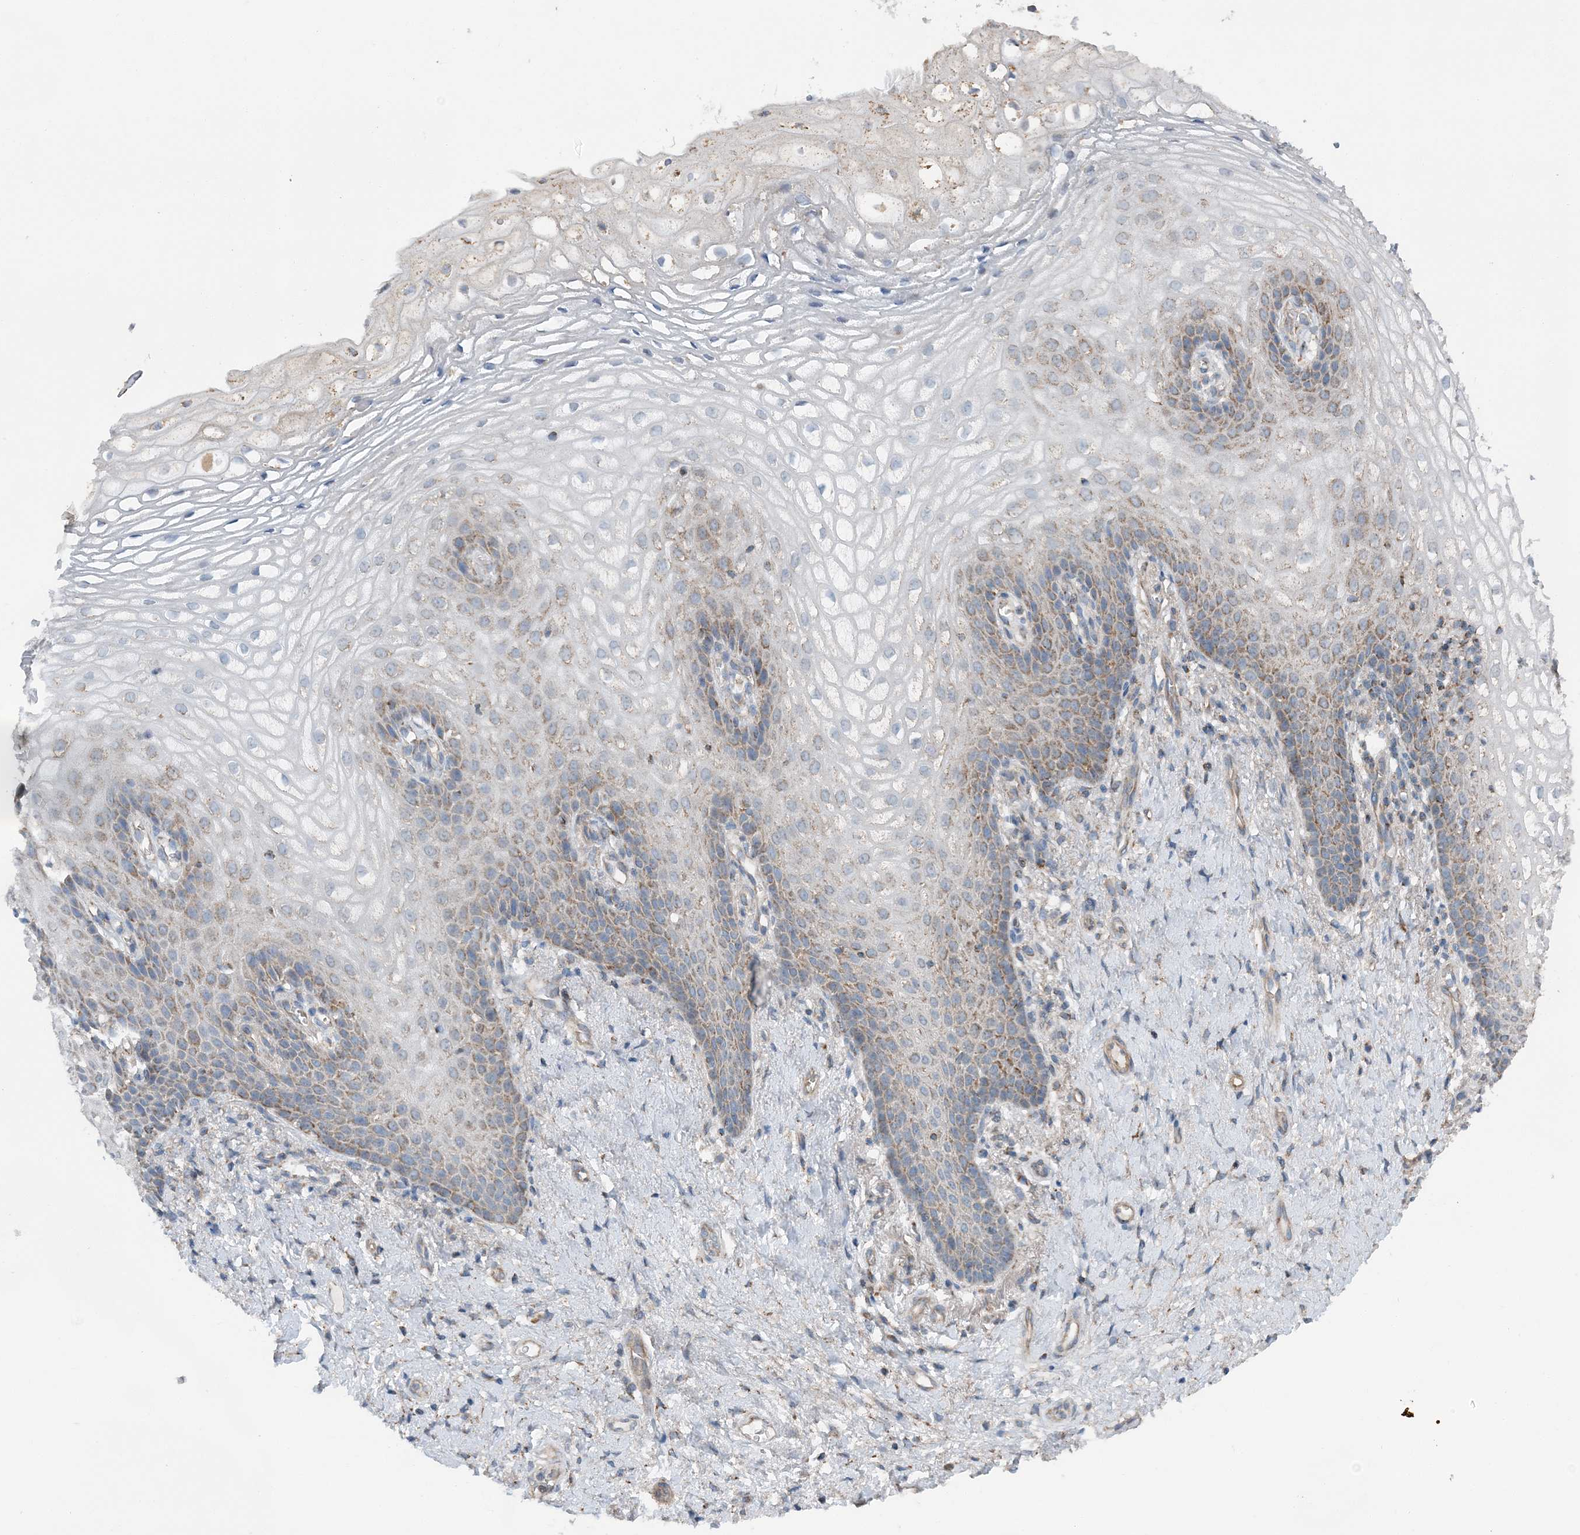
{"staining": {"intensity": "moderate", "quantity": "25%-75%", "location": "cytoplasmic/membranous"}, "tissue": "vagina", "cell_type": "Squamous epithelial cells", "image_type": "normal", "snomed": [{"axis": "morphology", "description": "Normal tissue, NOS"}, {"axis": "topography", "description": "Vagina"}], "caption": "Brown immunohistochemical staining in benign human vagina demonstrates moderate cytoplasmic/membranous positivity in approximately 25%-75% of squamous epithelial cells. The protein of interest is shown in brown color, while the nuclei are stained blue.", "gene": "SPRY2", "patient": {"sex": "female", "age": 60}}